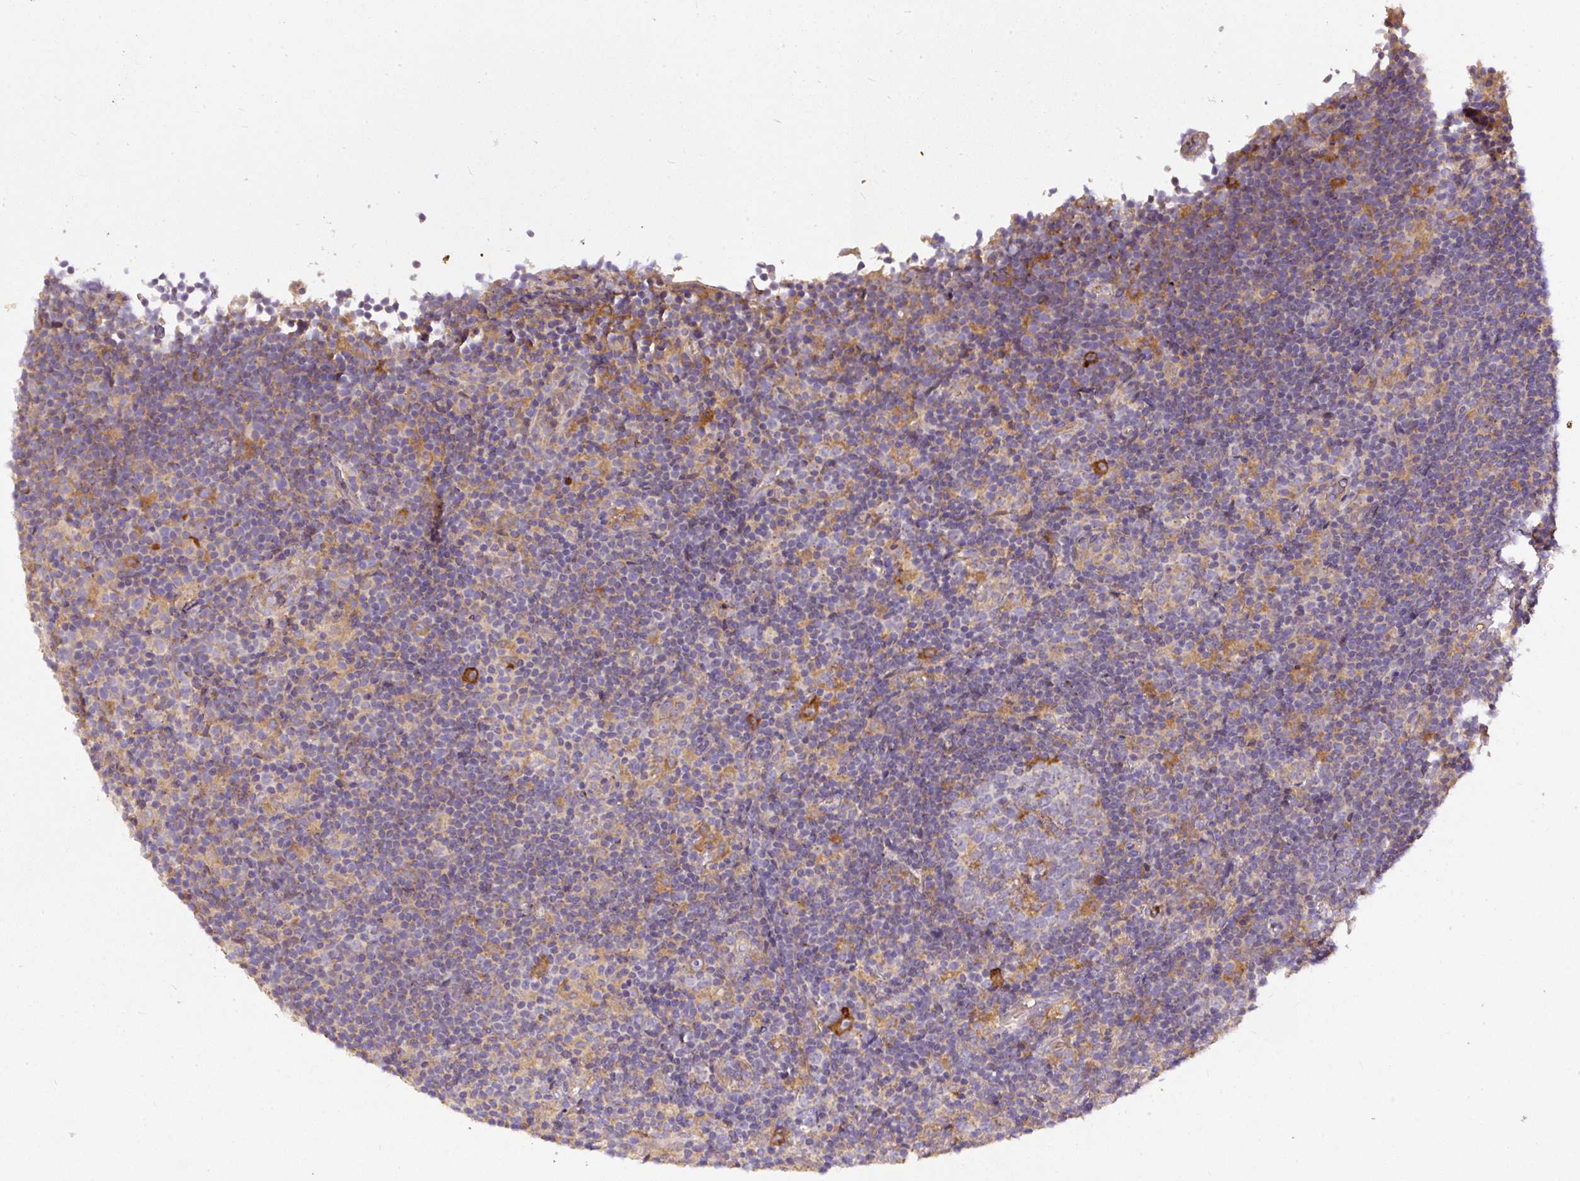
{"staining": {"intensity": "negative", "quantity": "none", "location": "none"}, "tissue": "lymphoma", "cell_type": "Tumor cells", "image_type": "cancer", "snomed": [{"axis": "morphology", "description": "Hodgkin's disease, NOS"}, {"axis": "topography", "description": "Lymph node"}], "caption": "Tumor cells show no significant protein positivity in lymphoma.", "gene": "DAPK1", "patient": {"sex": "female", "age": 57}}